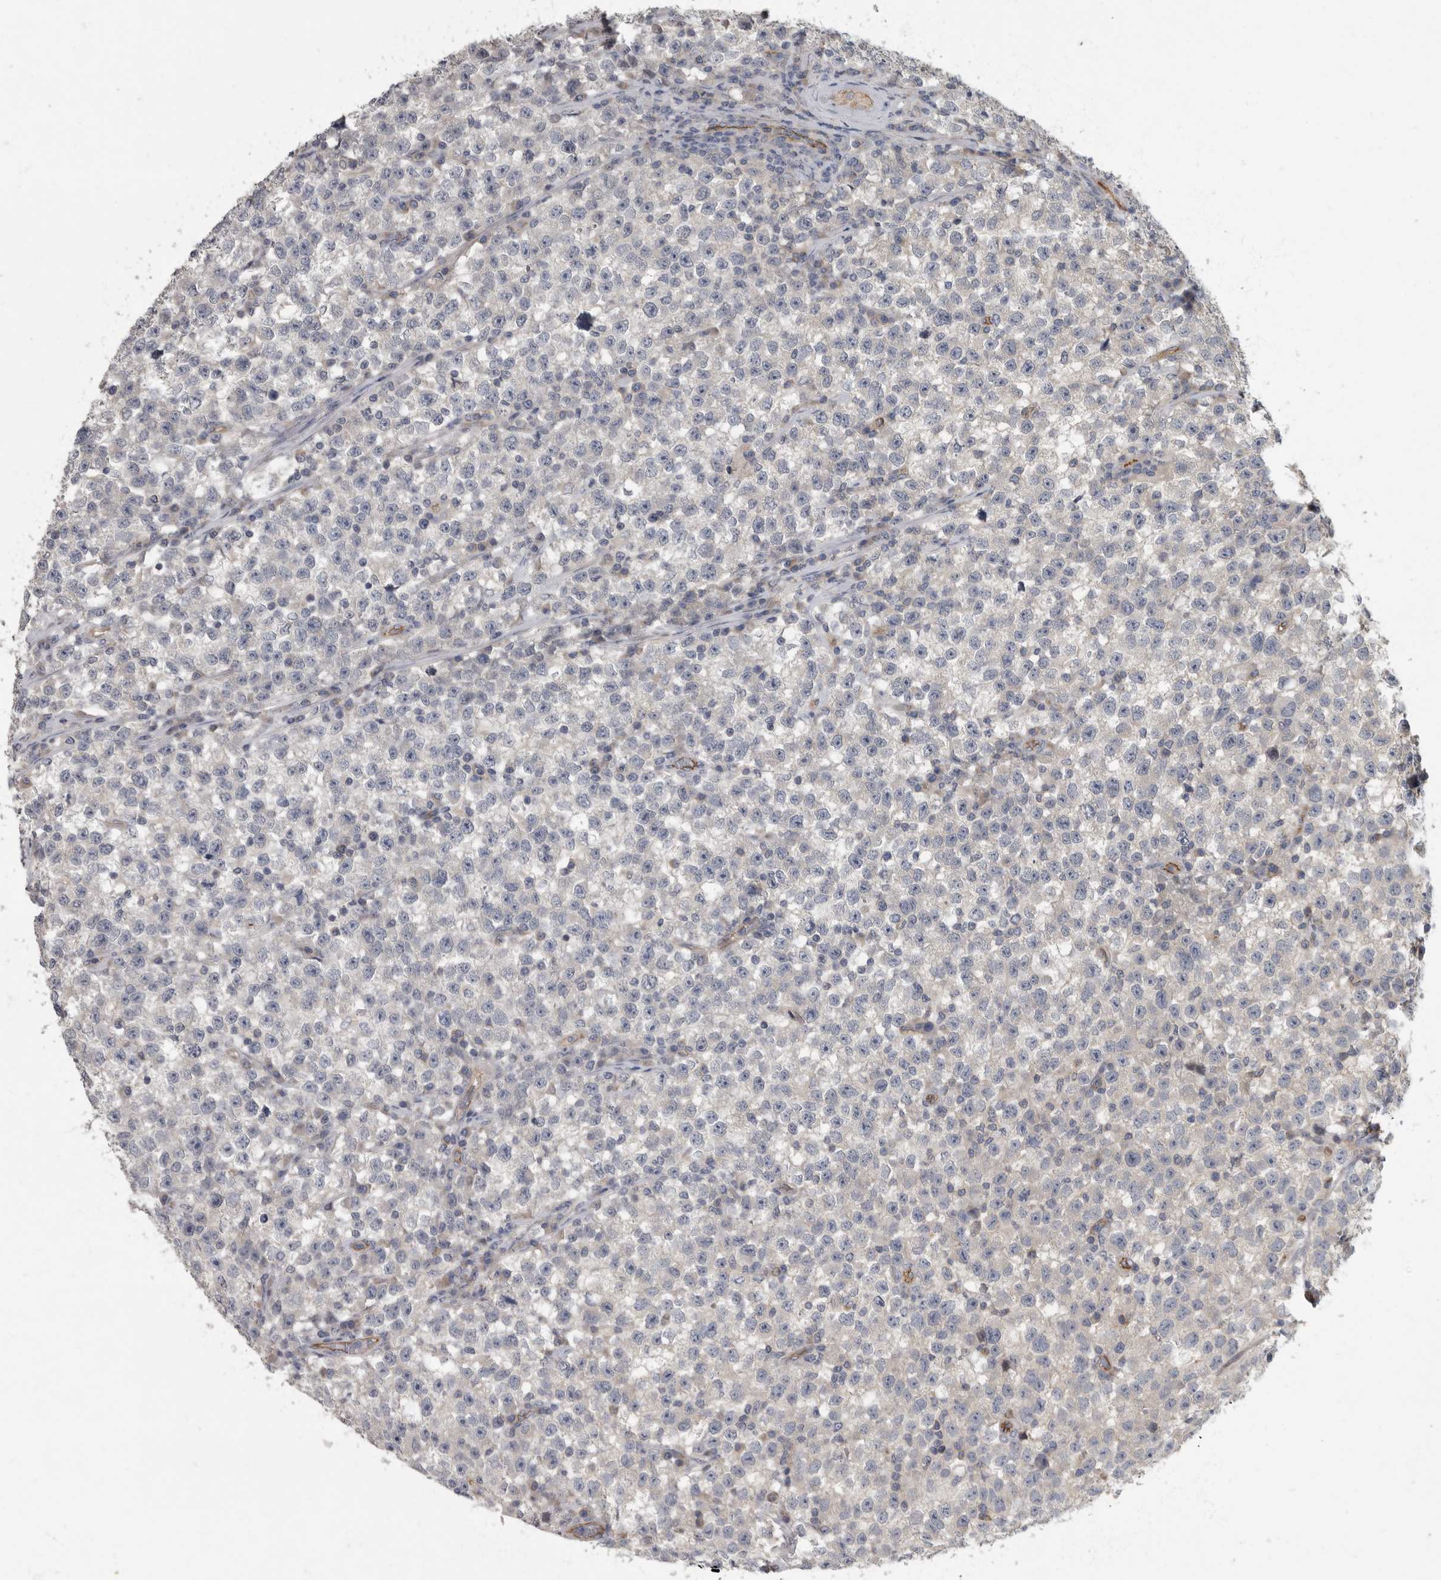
{"staining": {"intensity": "negative", "quantity": "none", "location": "none"}, "tissue": "testis cancer", "cell_type": "Tumor cells", "image_type": "cancer", "snomed": [{"axis": "morphology", "description": "Seminoma, NOS"}, {"axis": "topography", "description": "Testis"}], "caption": "An image of testis cancer stained for a protein exhibits no brown staining in tumor cells. (Immunohistochemistry (ihc), brightfield microscopy, high magnification).", "gene": "PDK1", "patient": {"sex": "male", "age": 22}}